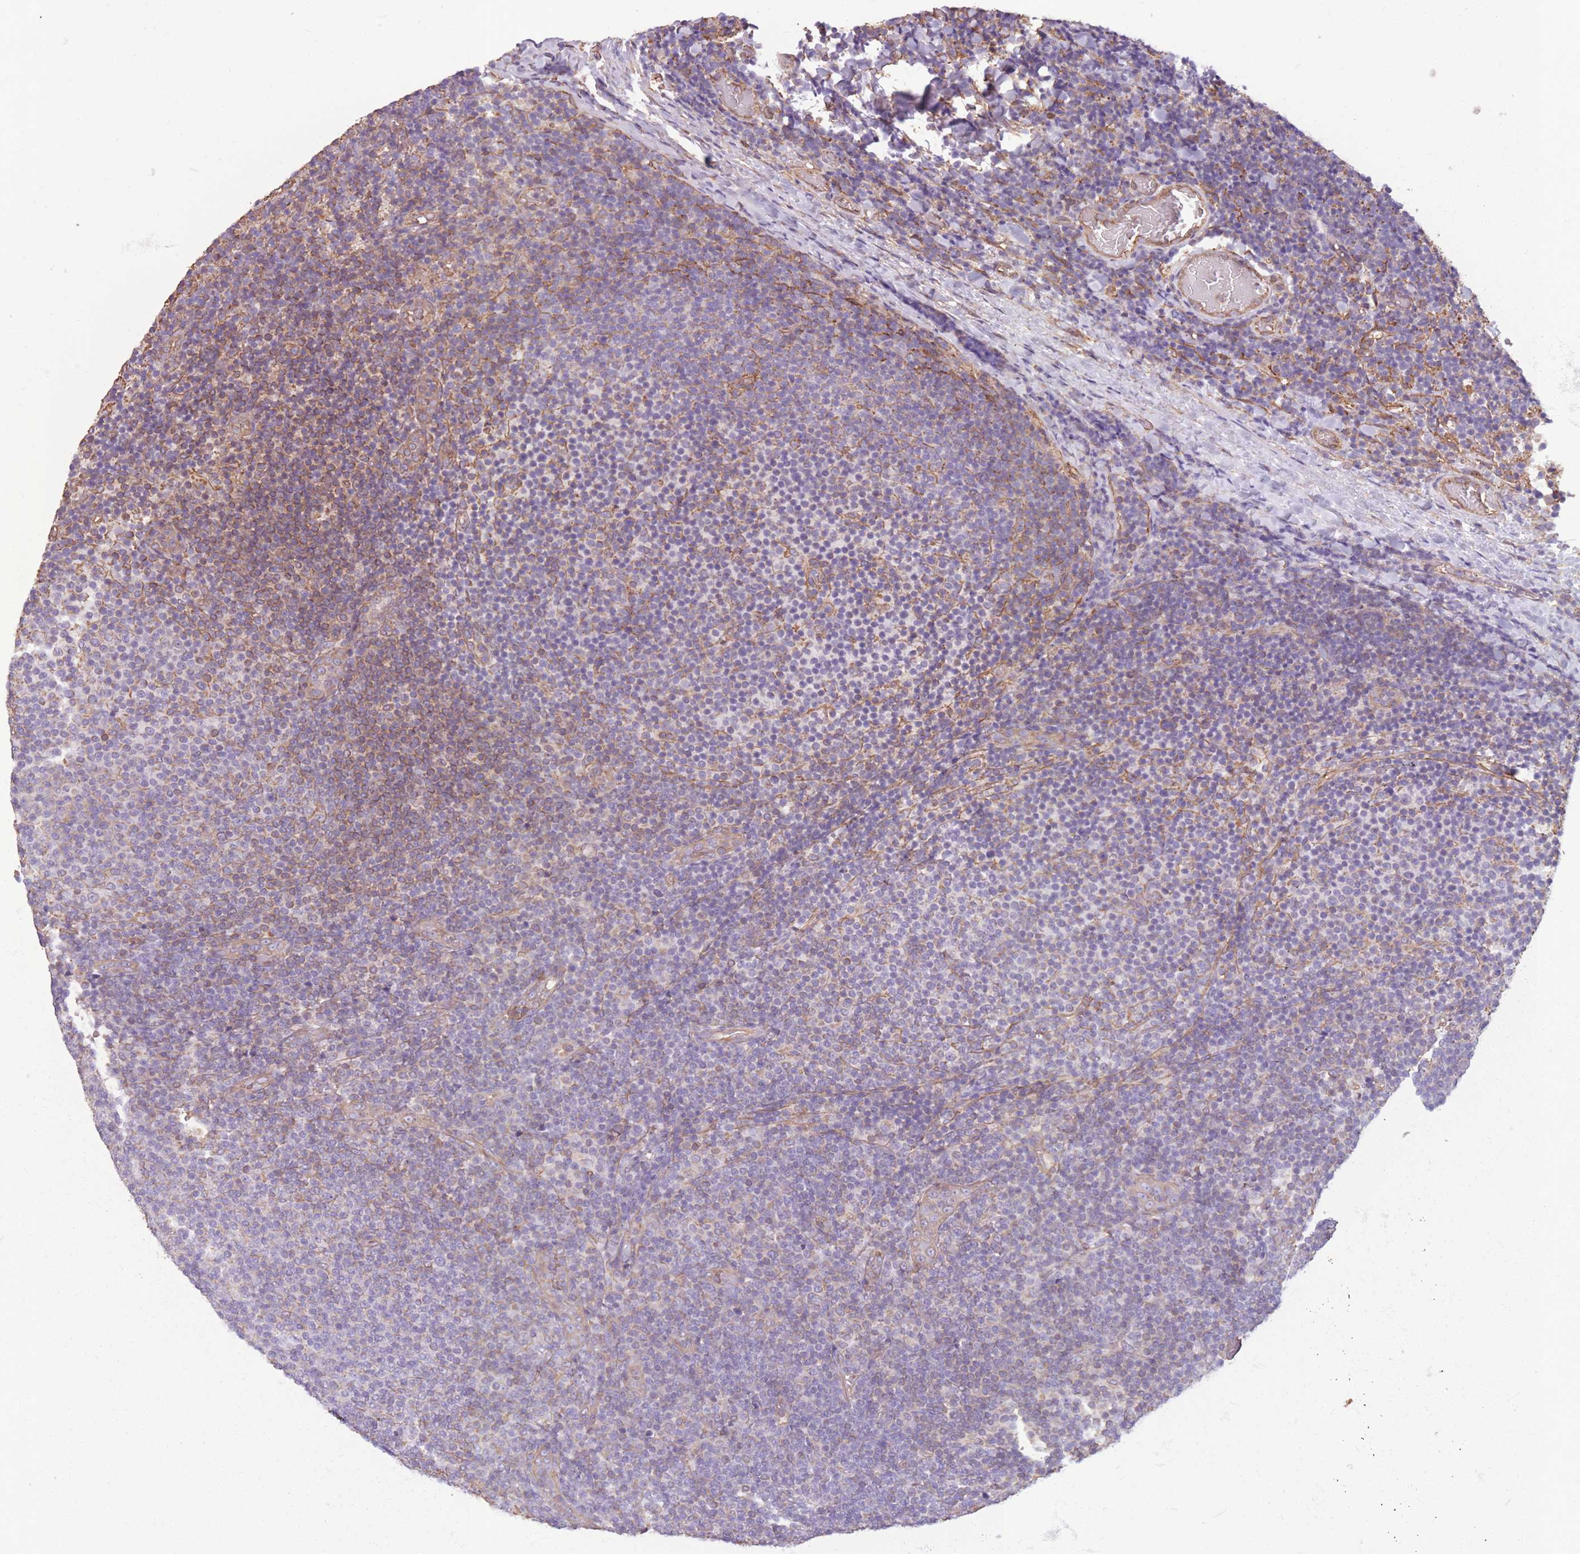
{"staining": {"intensity": "moderate", "quantity": "<25%", "location": "cytoplasmic/membranous"}, "tissue": "lymphoma", "cell_type": "Tumor cells", "image_type": "cancer", "snomed": [{"axis": "morphology", "description": "Malignant lymphoma, non-Hodgkin's type, Low grade"}, {"axis": "topography", "description": "Lymph node"}], "caption": "The micrograph exhibits a brown stain indicating the presence of a protein in the cytoplasmic/membranous of tumor cells in lymphoma. The protein is shown in brown color, while the nuclei are stained blue.", "gene": "ADD1", "patient": {"sex": "male", "age": 66}}